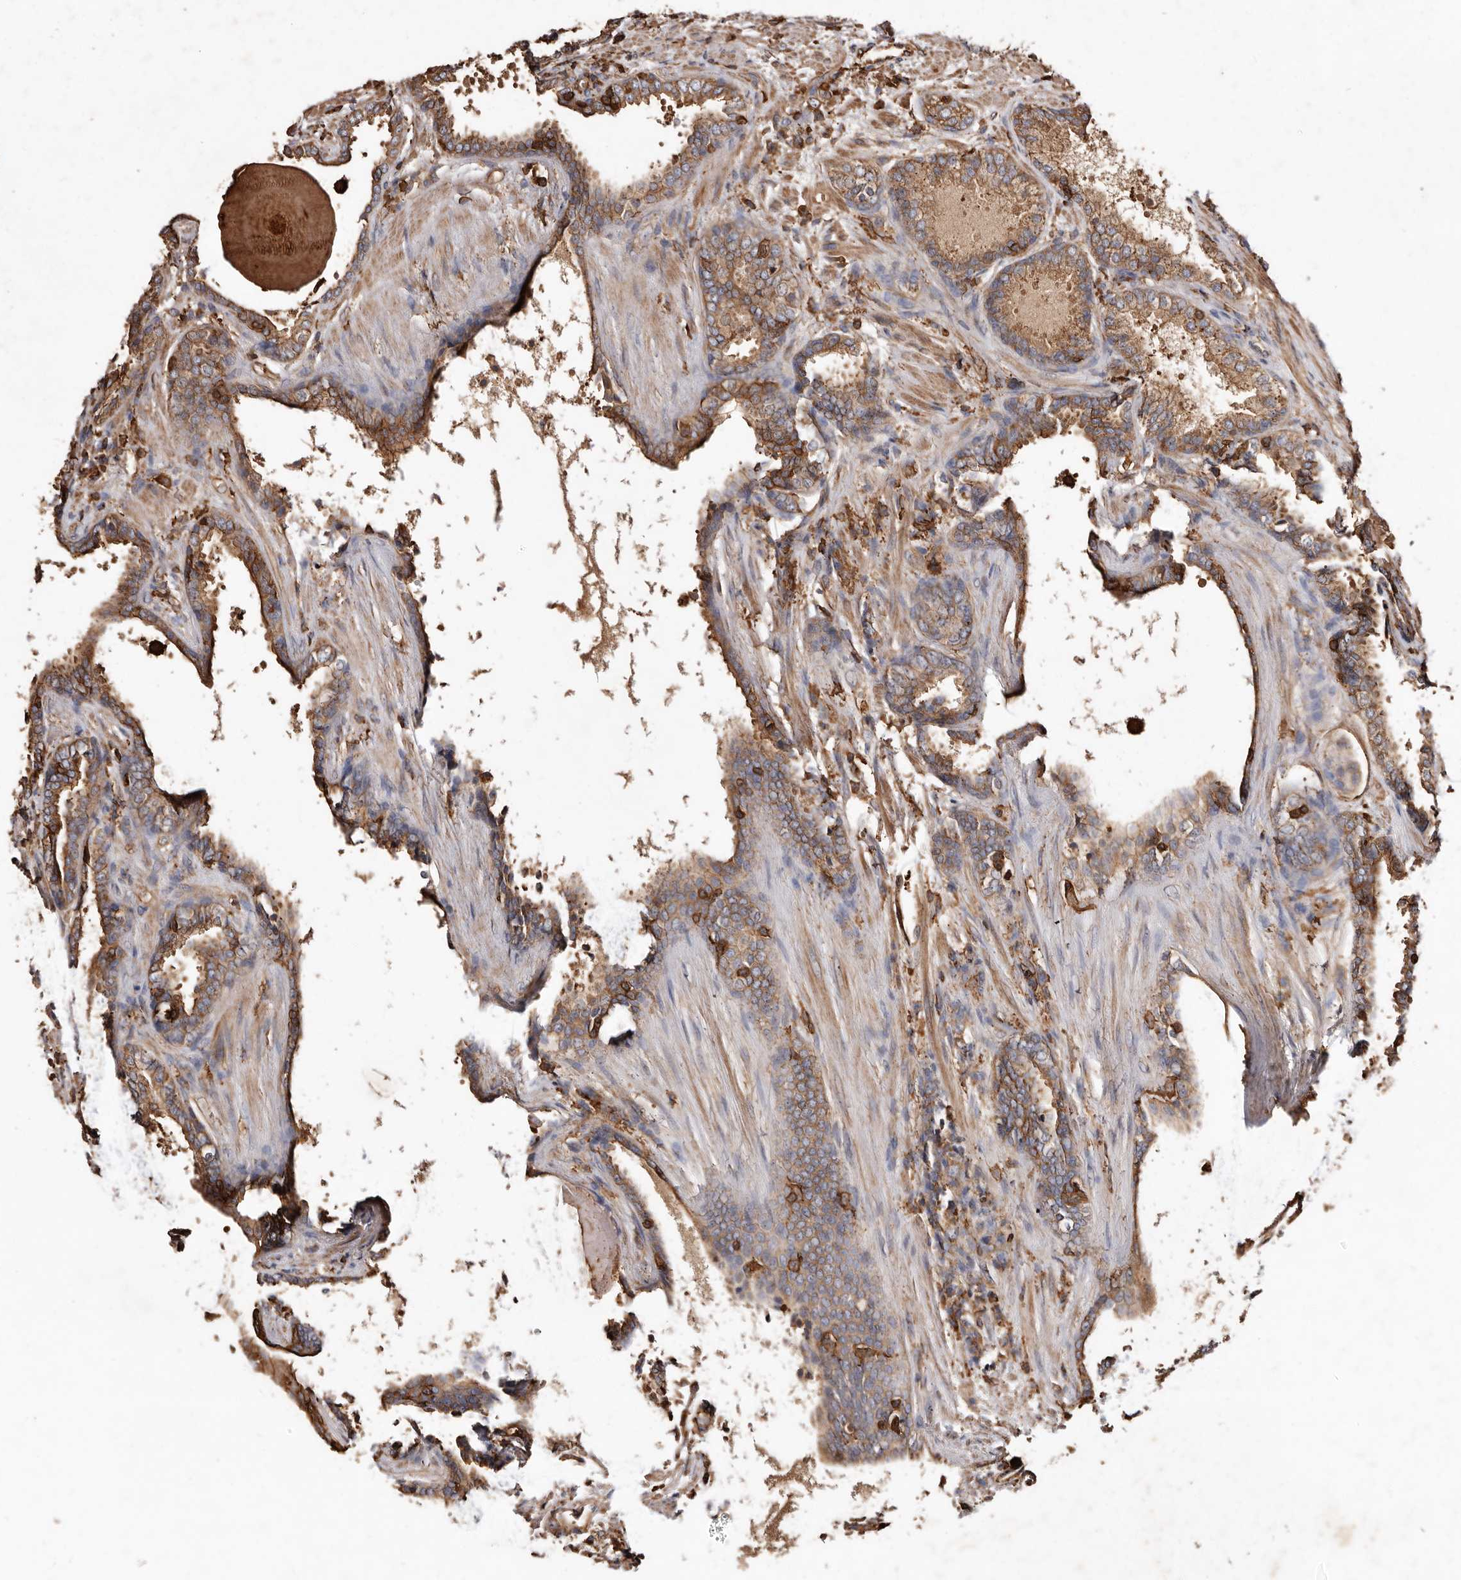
{"staining": {"intensity": "moderate", "quantity": ">75%", "location": "cytoplasmic/membranous"}, "tissue": "prostate cancer", "cell_type": "Tumor cells", "image_type": "cancer", "snomed": [{"axis": "morphology", "description": "Adenocarcinoma, High grade"}, {"axis": "topography", "description": "Prostate"}], "caption": "IHC micrograph of human adenocarcinoma (high-grade) (prostate) stained for a protein (brown), which exhibits medium levels of moderate cytoplasmic/membranous expression in about >75% of tumor cells.", "gene": "COQ8B", "patient": {"sex": "male", "age": 62}}